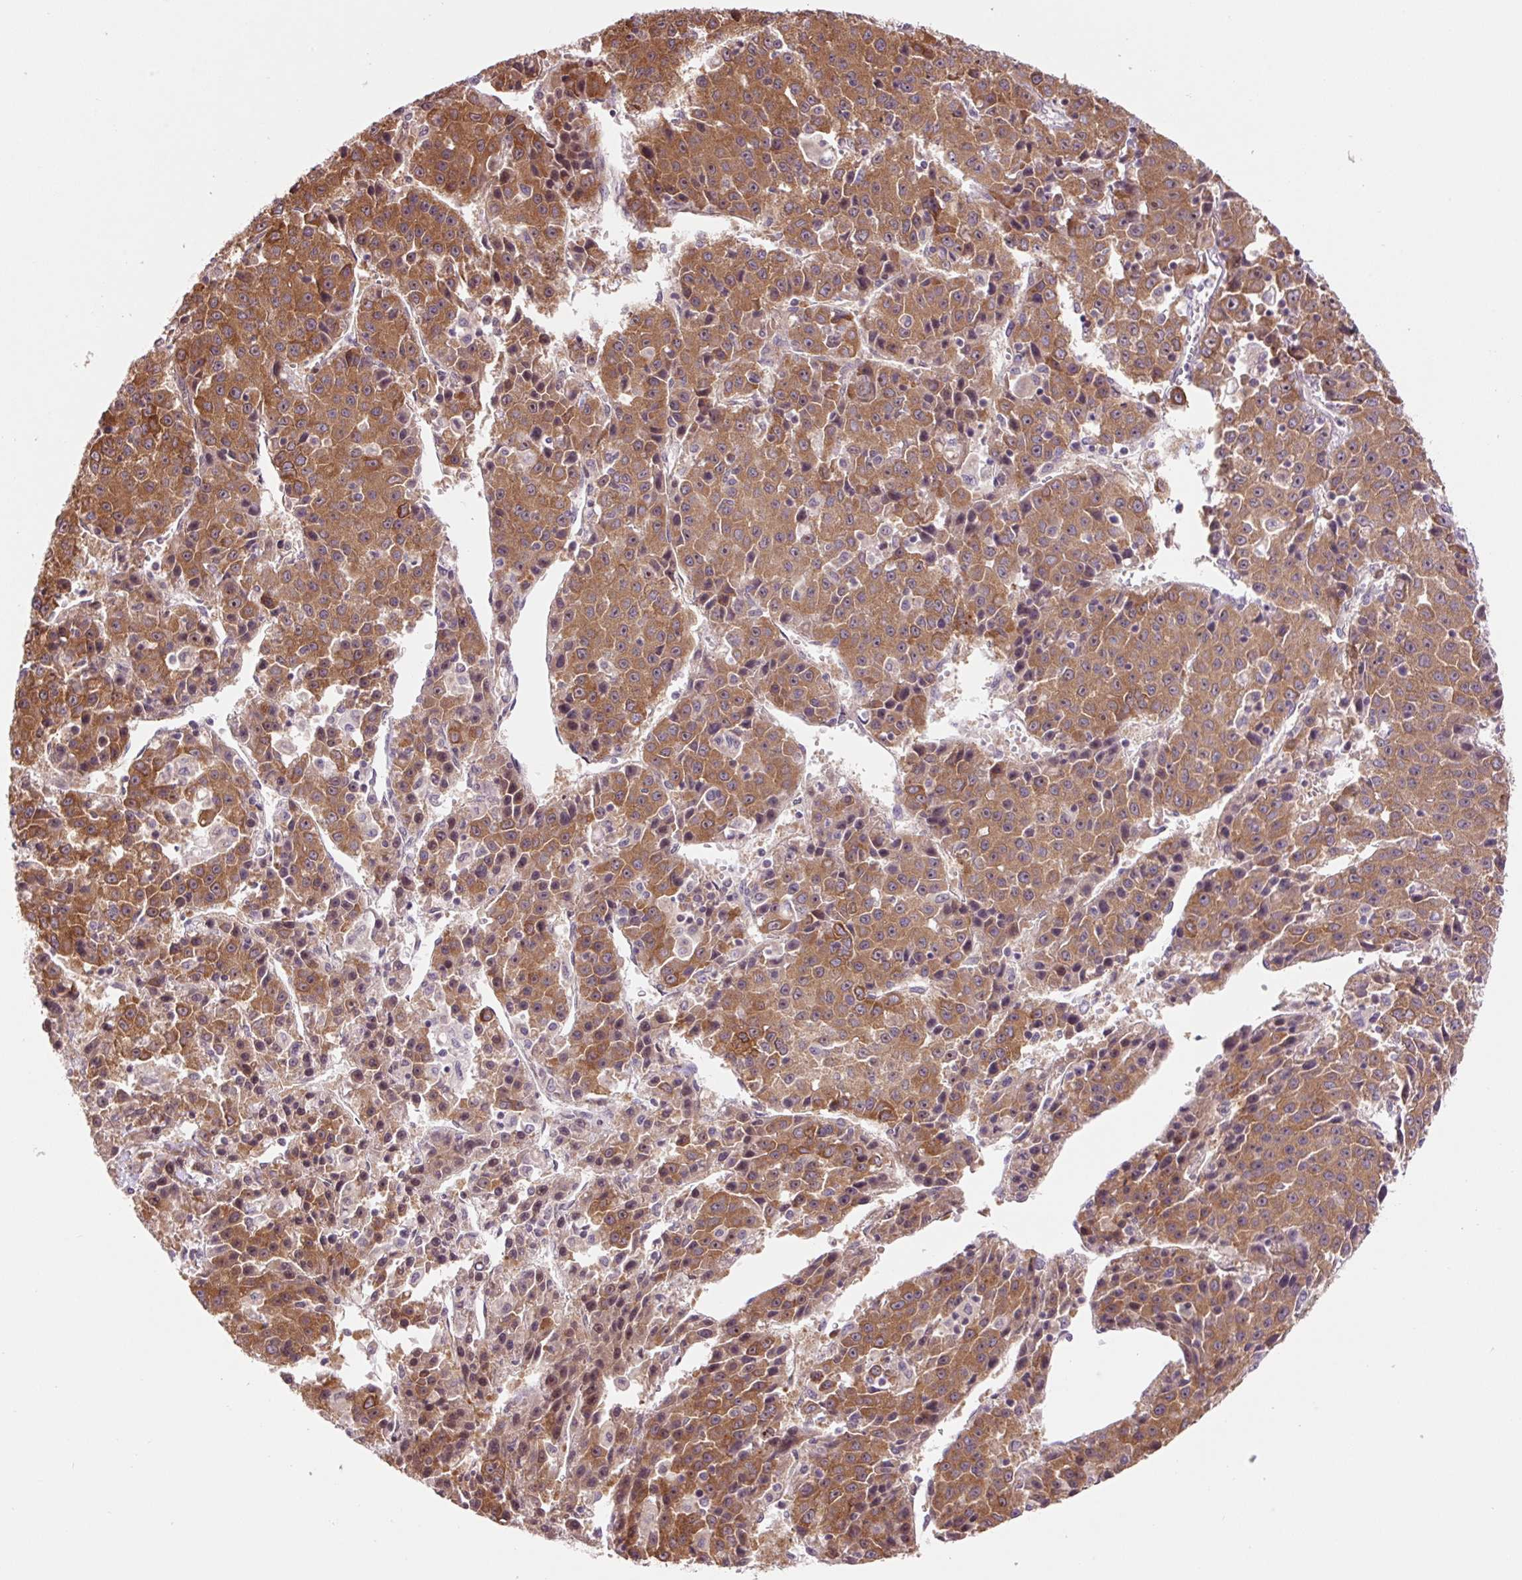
{"staining": {"intensity": "moderate", "quantity": ">75%", "location": "cytoplasmic/membranous"}, "tissue": "liver cancer", "cell_type": "Tumor cells", "image_type": "cancer", "snomed": [{"axis": "morphology", "description": "Carcinoma, Hepatocellular, NOS"}, {"axis": "topography", "description": "Liver"}], "caption": "The image shows immunohistochemical staining of liver cancer (hepatocellular carcinoma). There is moderate cytoplasmic/membranous expression is seen in approximately >75% of tumor cells.", "gene": "RPL41", "patient": {"sex": "female", "age": 53}}